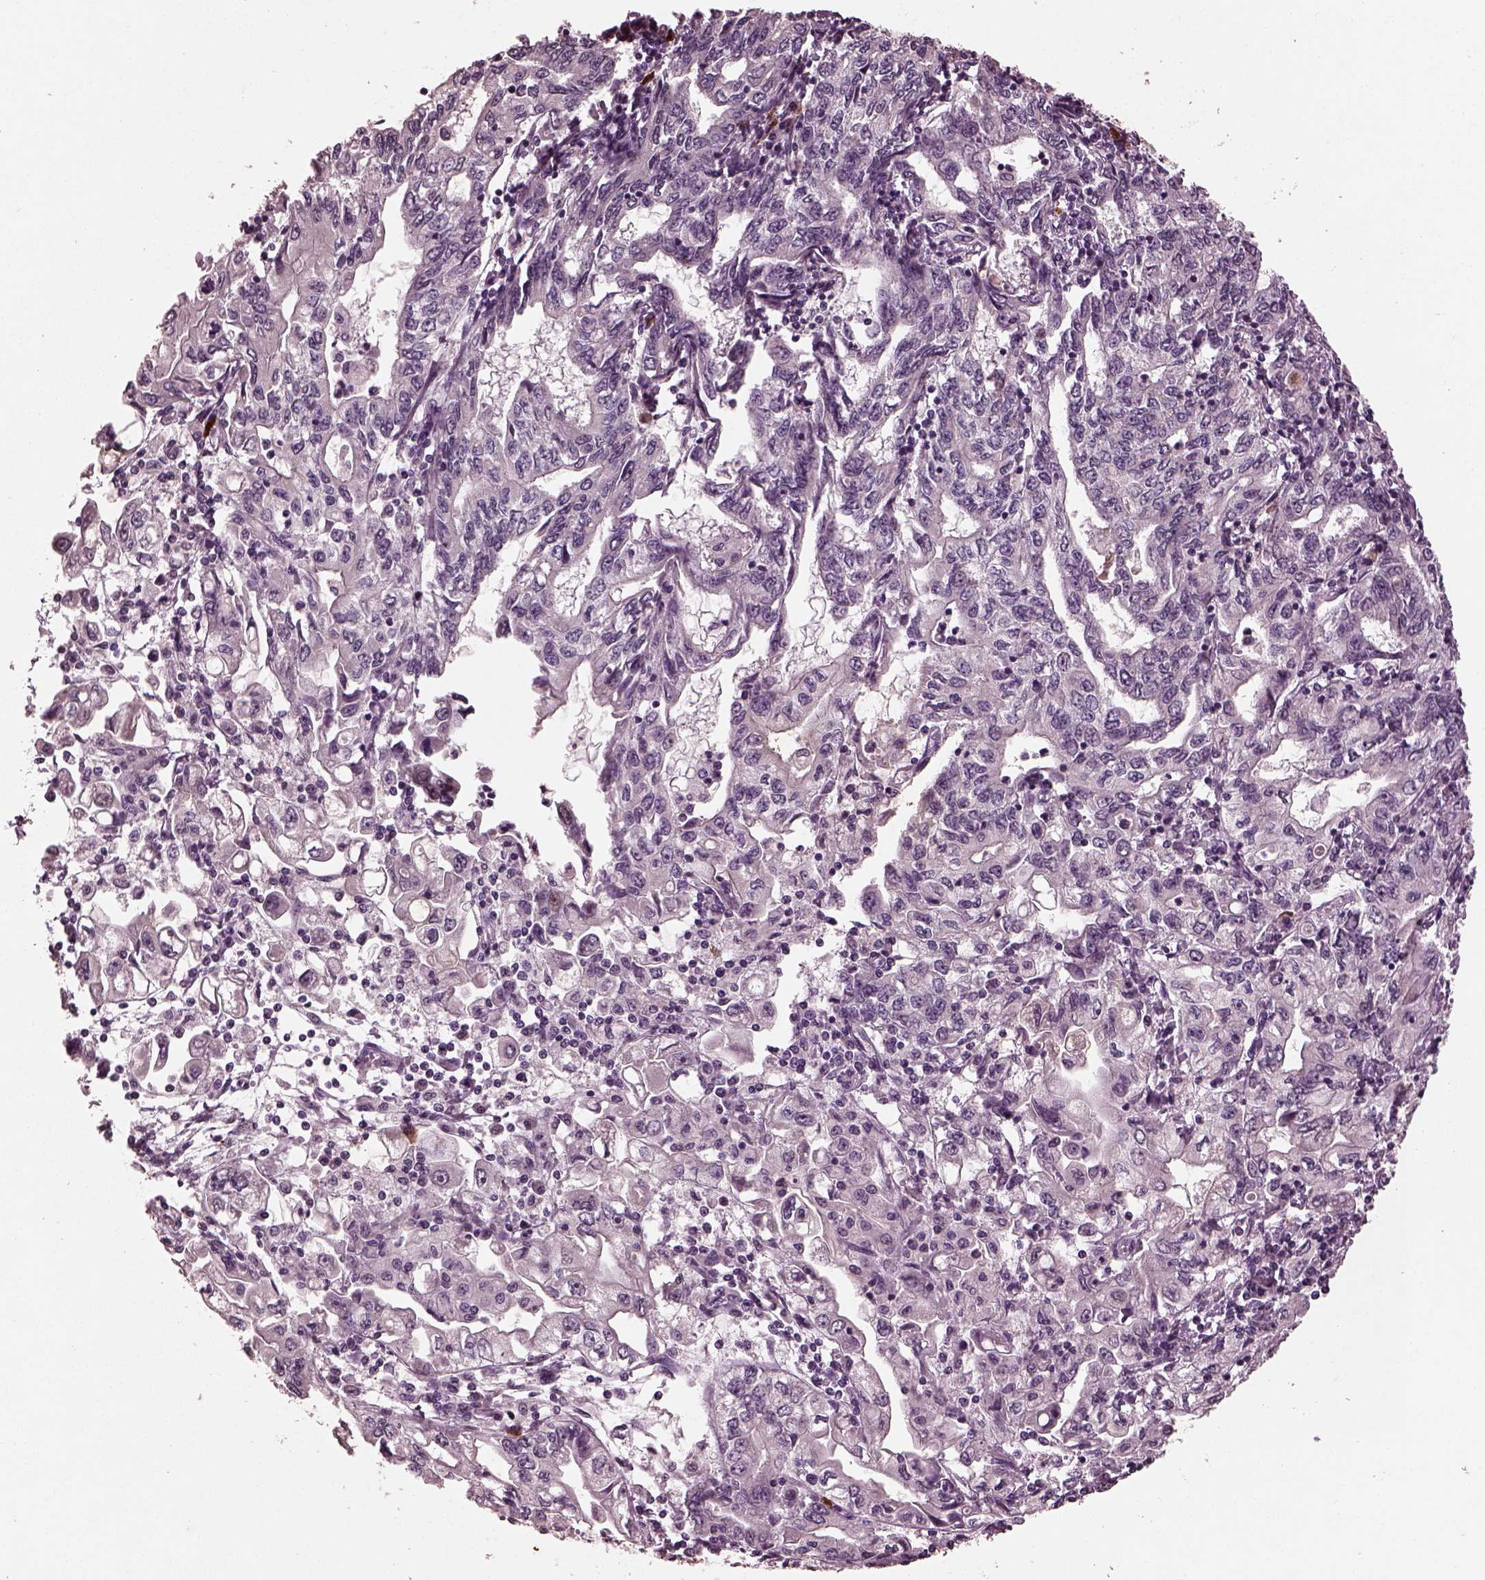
{"staining": {"intensity": "negative", "quantity": "none", "location": "none"}, "tissue": "stomach cancer", "cell_type": "Tumor cells", "image_type": "cancer", "snomed": [{"axis": "morphology", "description": "Adenocarcinoma, NOS"}, {"axis": "topography", "description": "Stomach, lower"}], "caption": "An immunohistochemistry photomicrograph of stomach cancer is shown. There is no staining in tumor cells of stomach cancer.", "gene": "IL18RAP", "patient": {"sex": "female", "age": 72}}